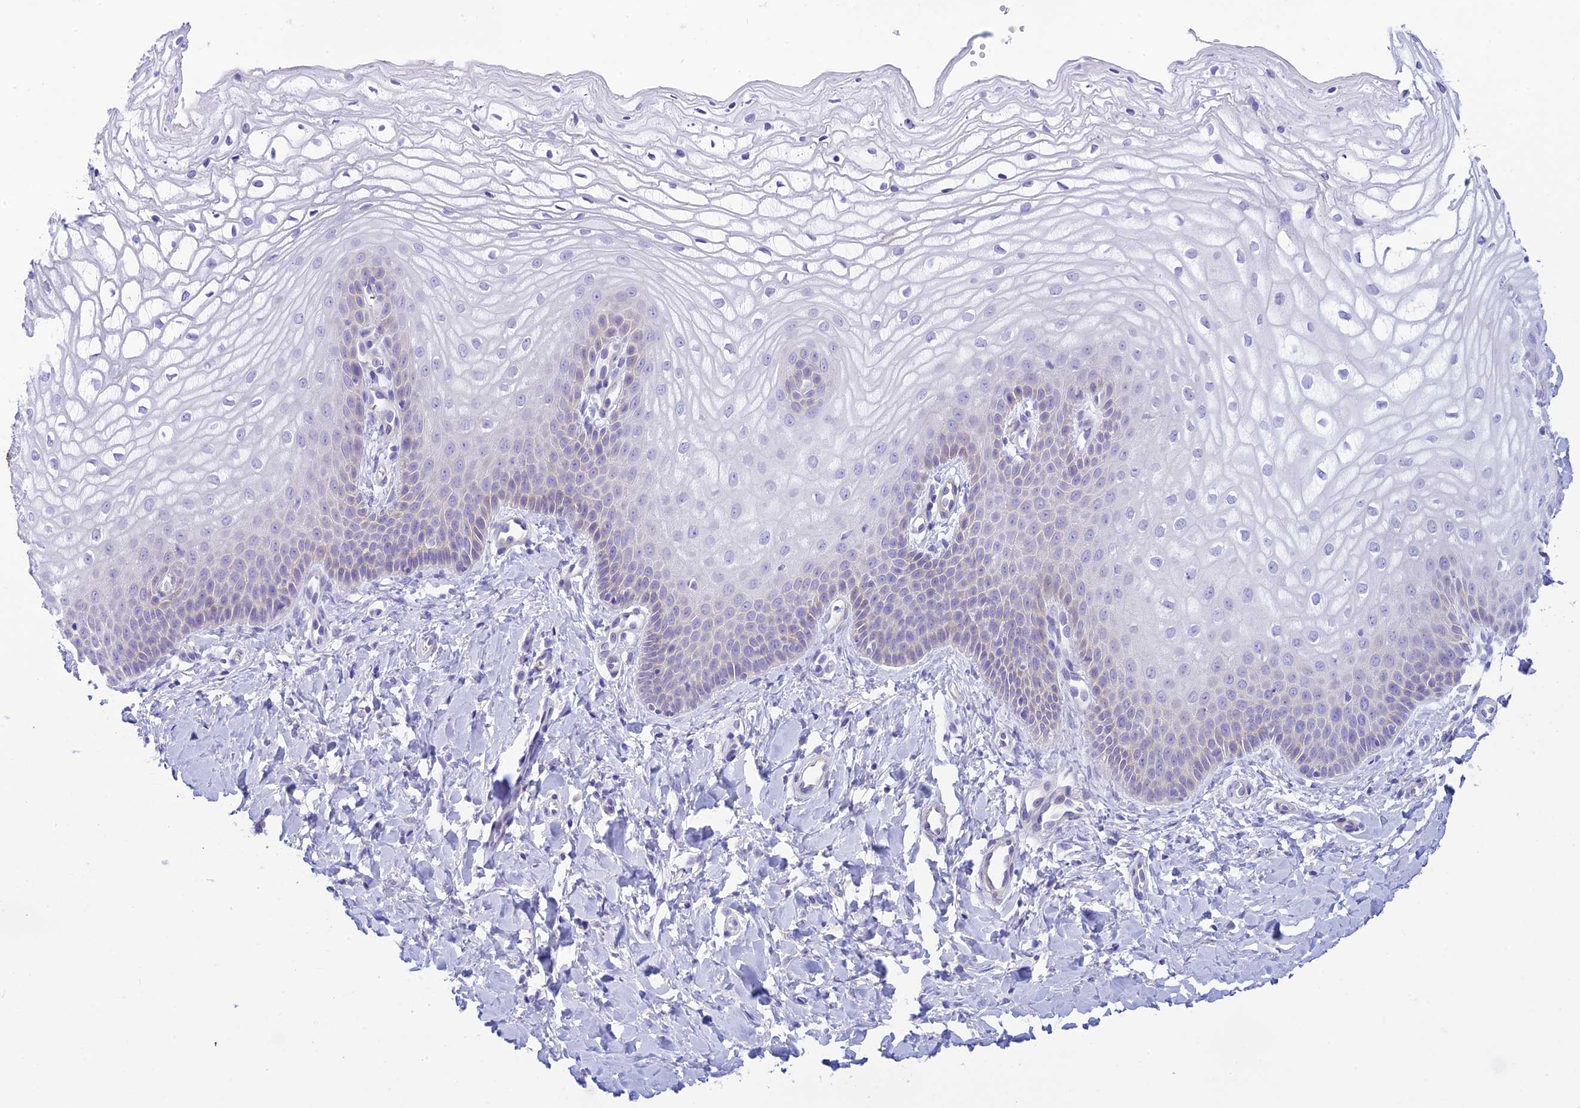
{"staining": {"intensity": "negative", "quantity": "none", "location": "none"}, "tissue": "vagina", "cell_type": "Squamous epithelial cells", "image_type": "normal", "snomed": [{"axis": "morphology", "description": "Normal tissue, NOS"}, {"axis": "topography", "description": "Vagina"}, {"axis": "topography", "description": "Cervix"}], "caption": "This is an immunohistochemistry photomicrograph of normal vagina. There is no positivity in squamous epithelial cells.", "gene": "FBXW4", "patient": {"sex": "female", "age": 40}}